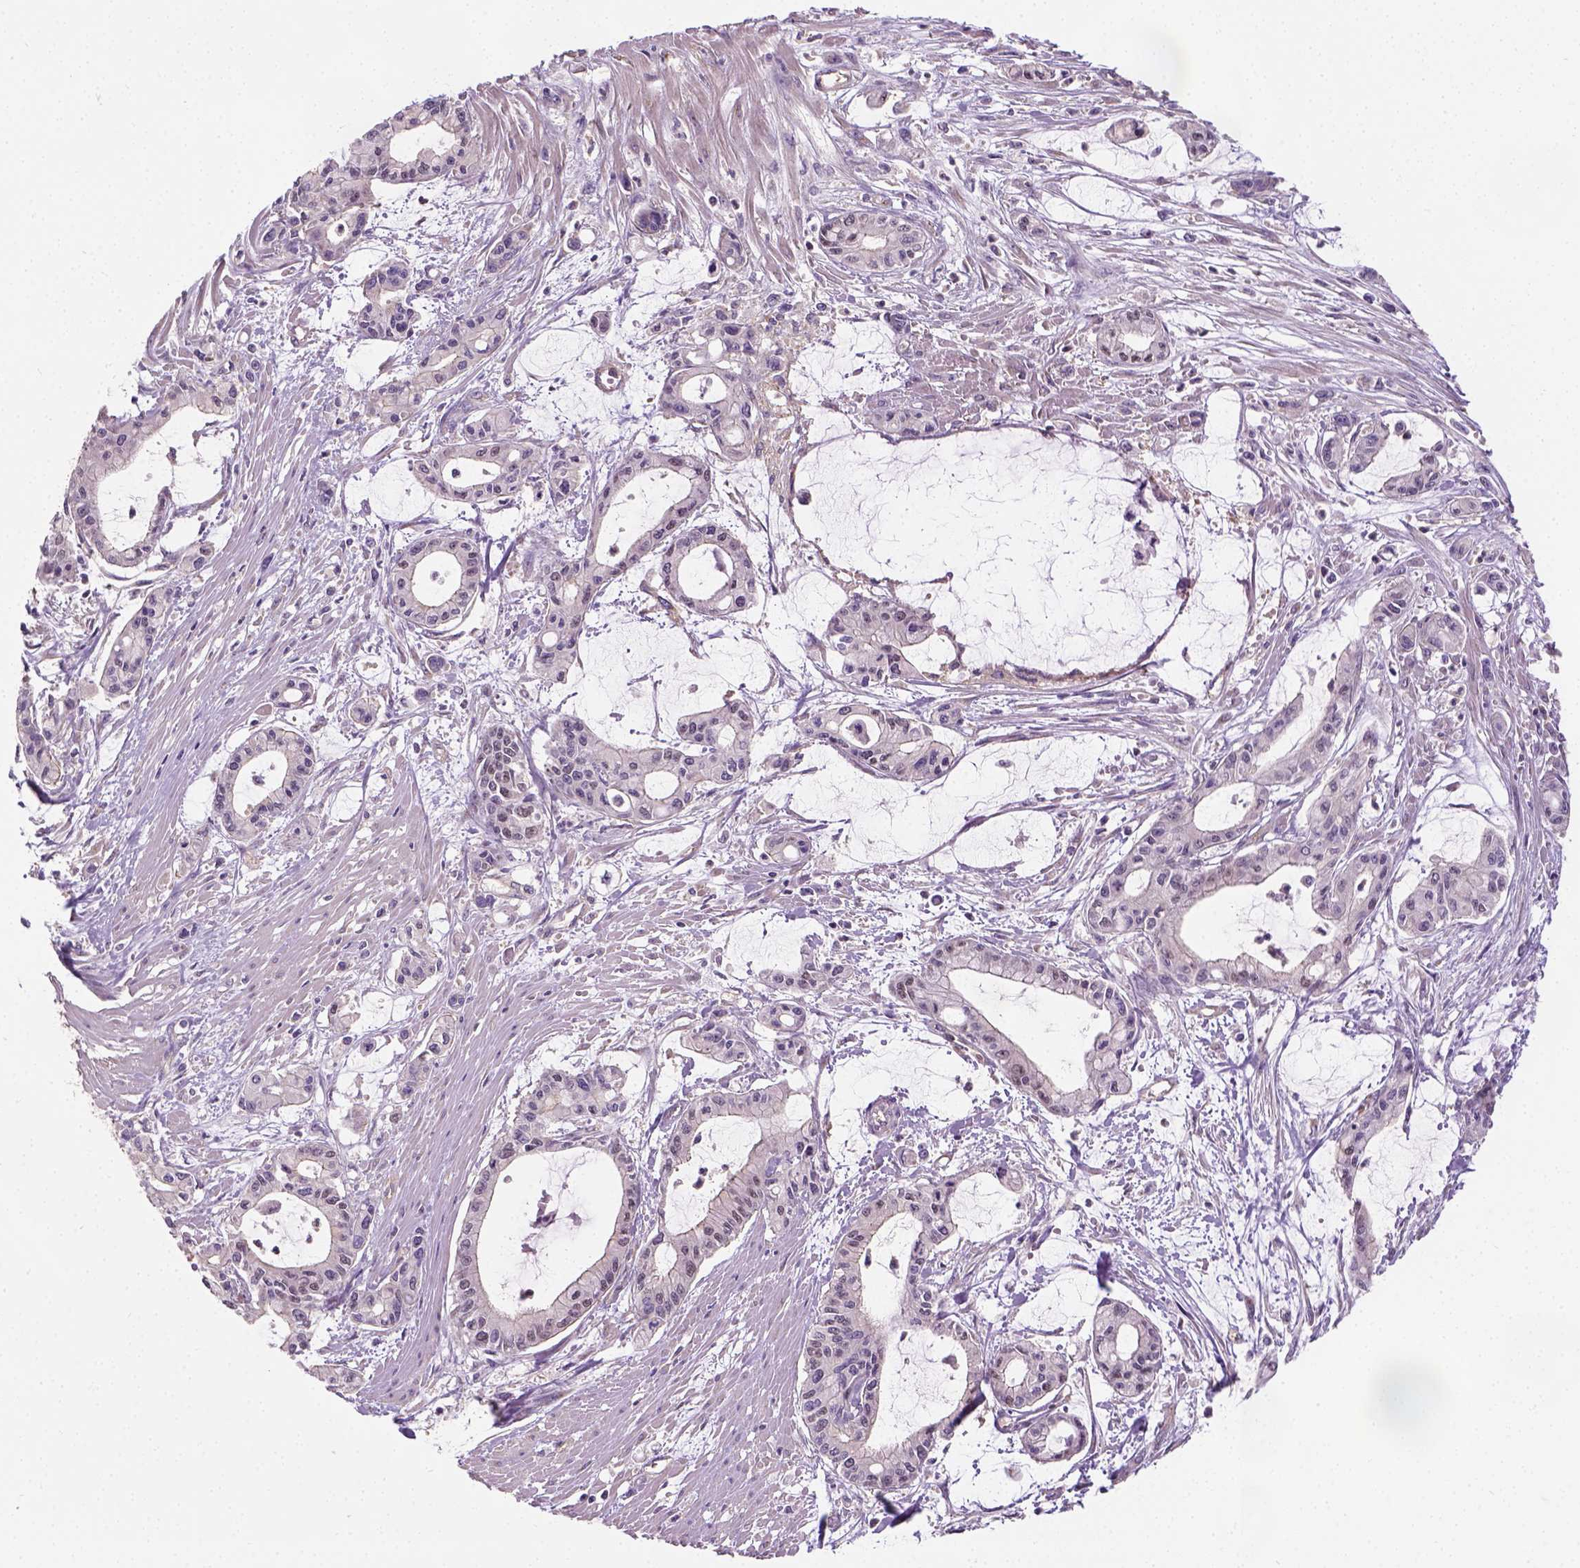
{"staining": {"intensity": "weak", "quantity": "25%-75%", "location": "cytoplasmic/membranous,nuclear"}, "tissue": "pancreatic cancer", "cell_type": "Tumor cells", "image_type": "cancer", "snomed": [{"axis": "morphology", "description": "Adenocarcinoma, NOS"}, {"axis": "topography", "description": "Pancreas"}], "caption": "High-power microscopy captured an IHC micrograph of pancreatic adenocarcinoma, revealing weak cytoplasmic/membranous and nuclear positivity in approximately 25%-75% of tumor cells.", "gene": "CRACR2A", "patient": {"sex": "male", "age": 48}}